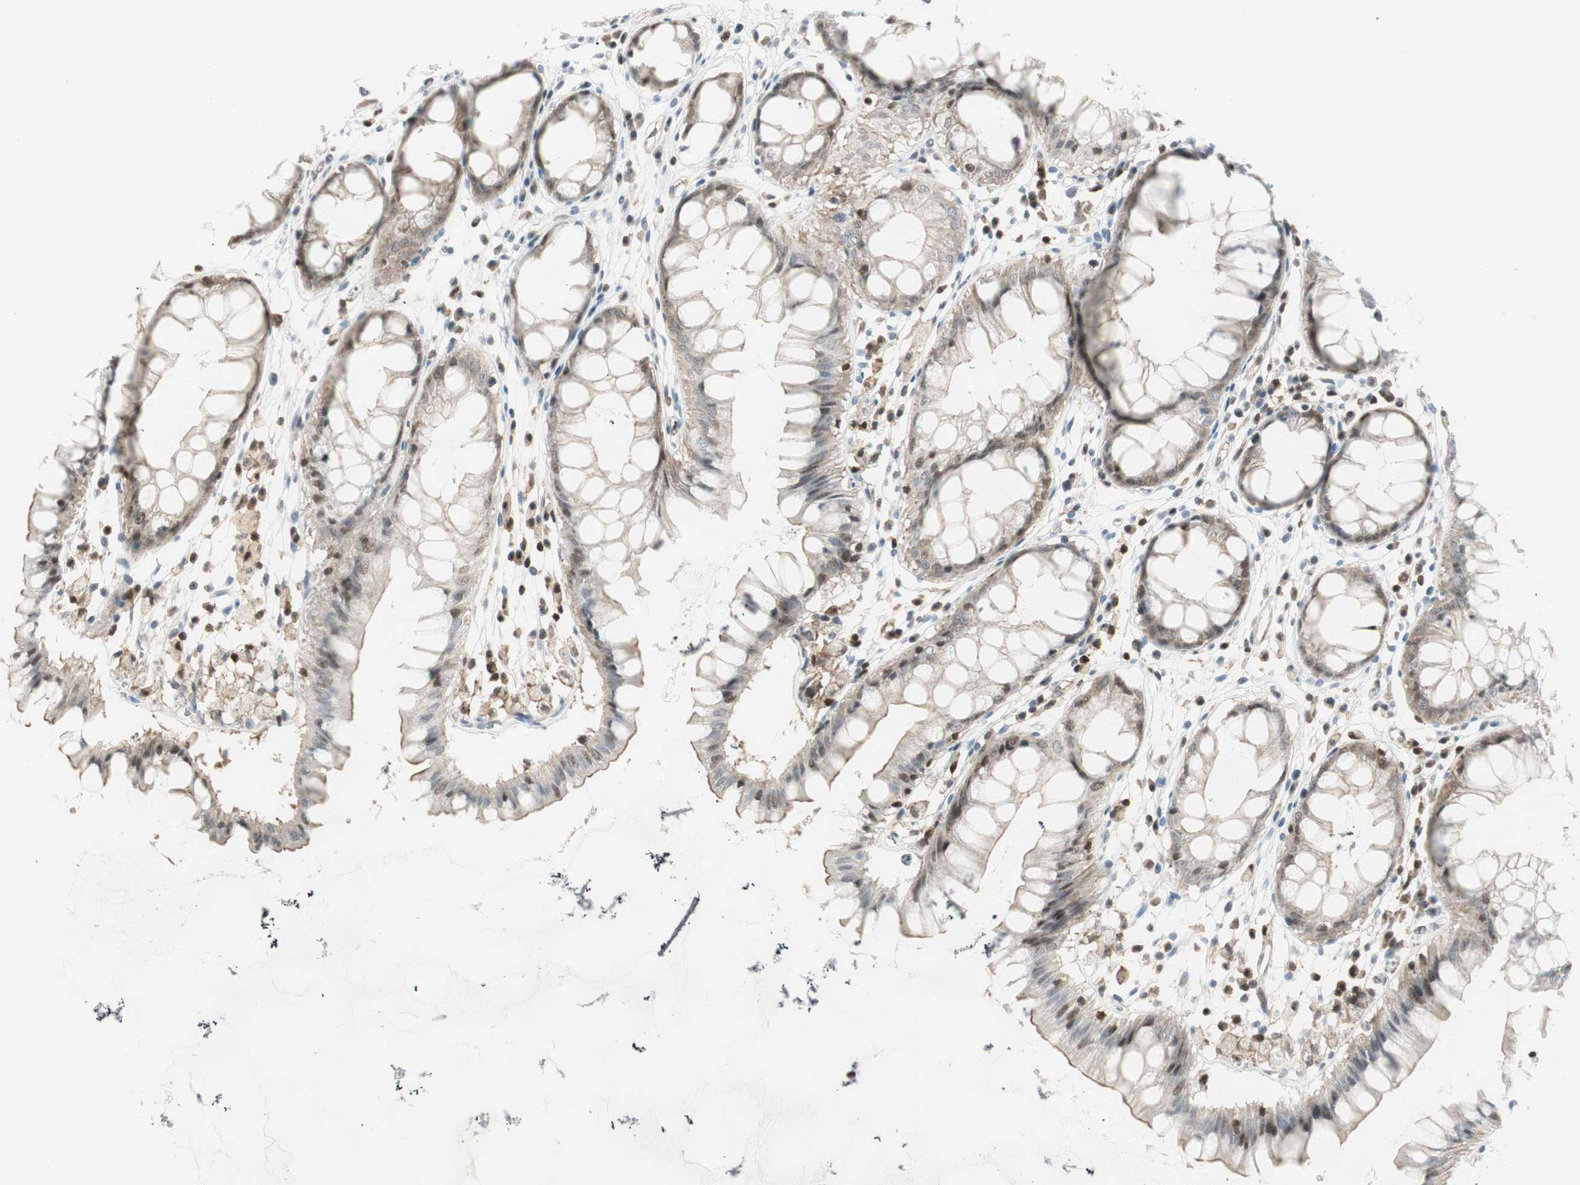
{"staining": {"intensity": "moderate", "quantity": ">75%", "location": "cytoplasmic/membranous"}, "tissue": "rectum", "cell_type": "Glandular cells", "image_type": "normal", "snomed": [{"axis": "morphology", "description": "Normal tissue, NOS"}, {"axis": "morphology", "description": "Adenocarcinoma, NOS"}, {"axis": "topography", "description": "Rectum"}], "caption": "Immunohistochemical staining of benign human rectum exhibits >75% levels of moderate cytoplasmic/membranous protein positivity in about >75% of glandular cells.", "gene": "PPP1CA", "patient": {"sex": "female", "age": 65}}